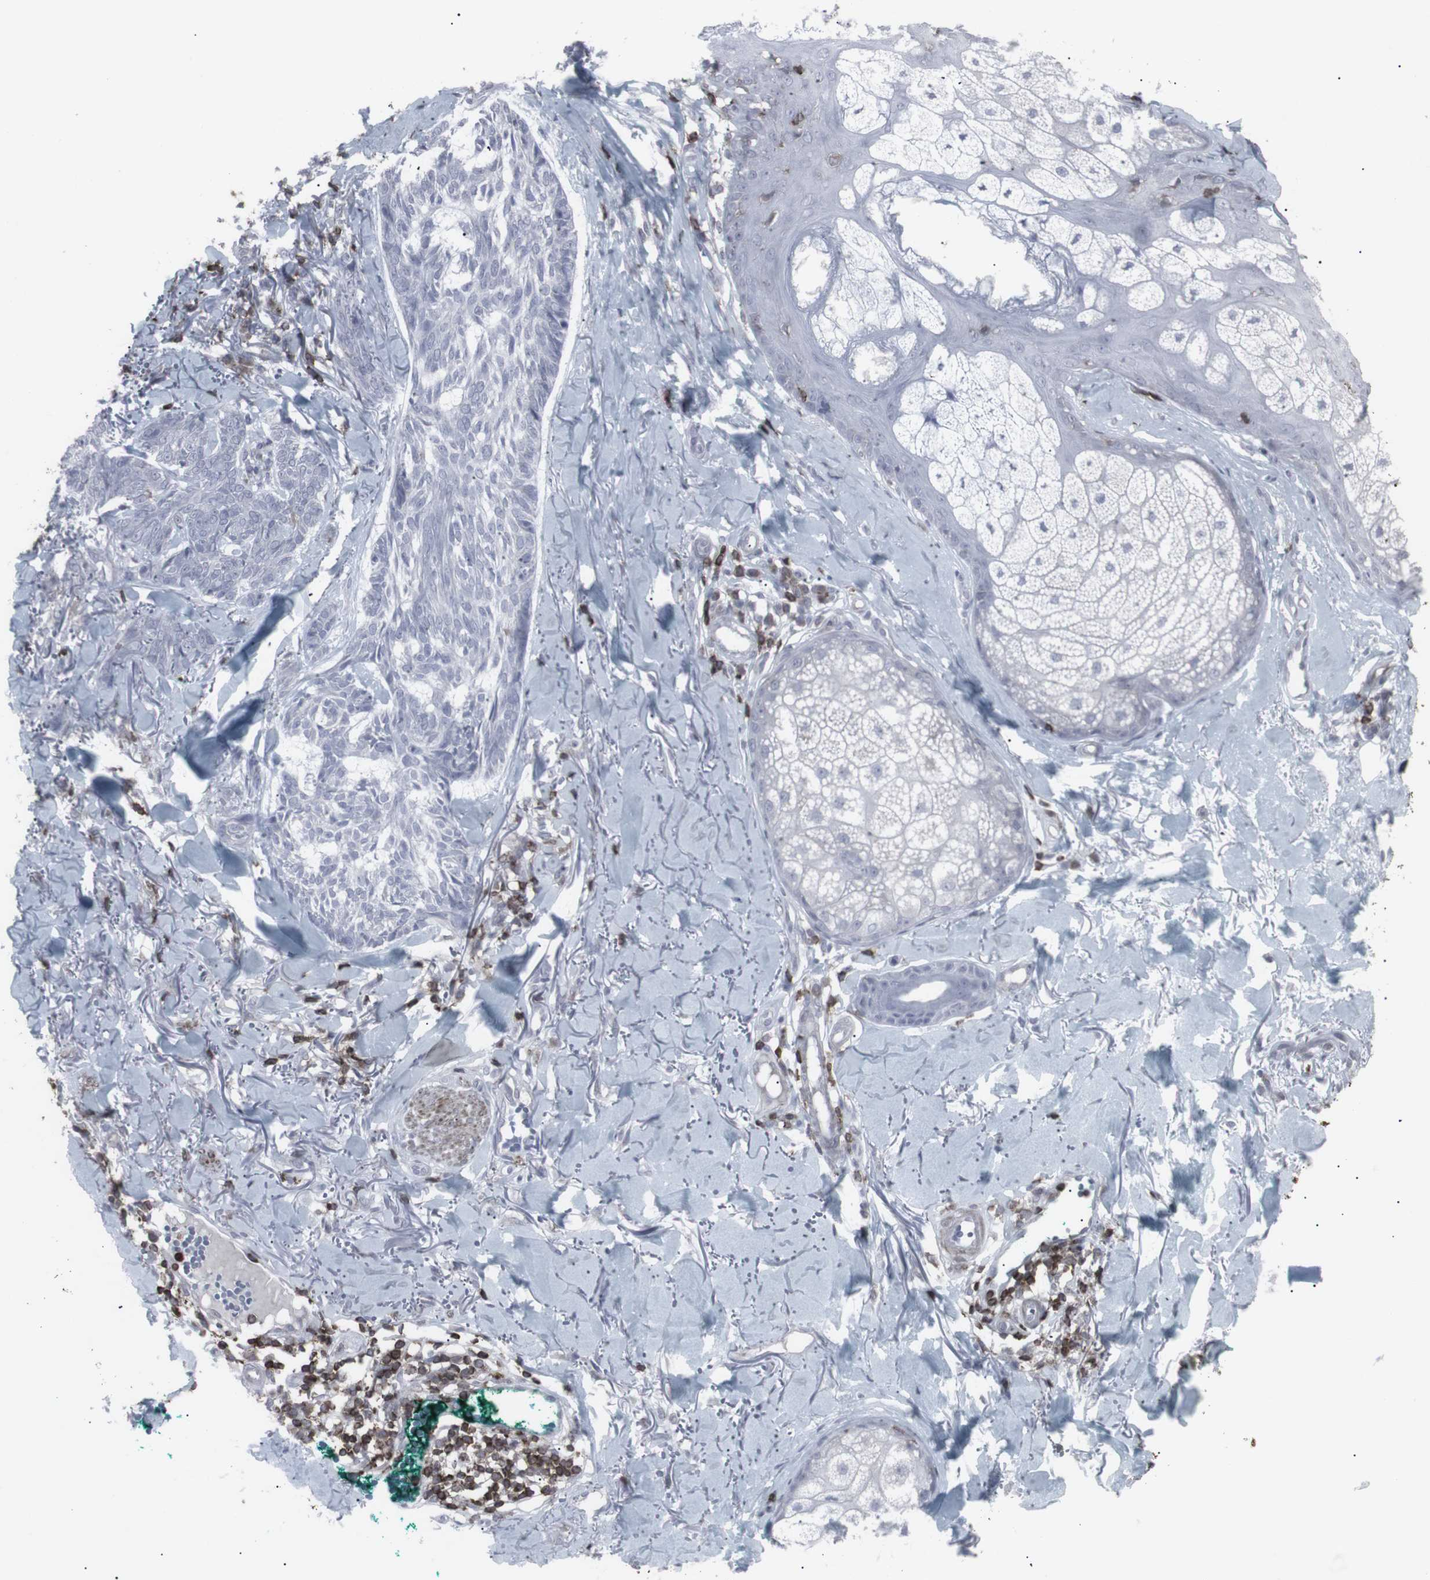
{"staining": {"intensity": "negative", "quantity": "none", "location": "none"}, "tissue": "skin cancer", "cell_type": "Tumor cells", "image_type": "cancer", "snomed": [{"axis": "morphology", "description": "Basal cell carcinoma"}, {"axis": "topography", "description": "Skin"}], "caption": "There is no significant positivity in tumor cells of skin cancer (basal cell carcinoma).", "gene": "APOBEC2", "patient": {"sex": "male", "age": 43}}